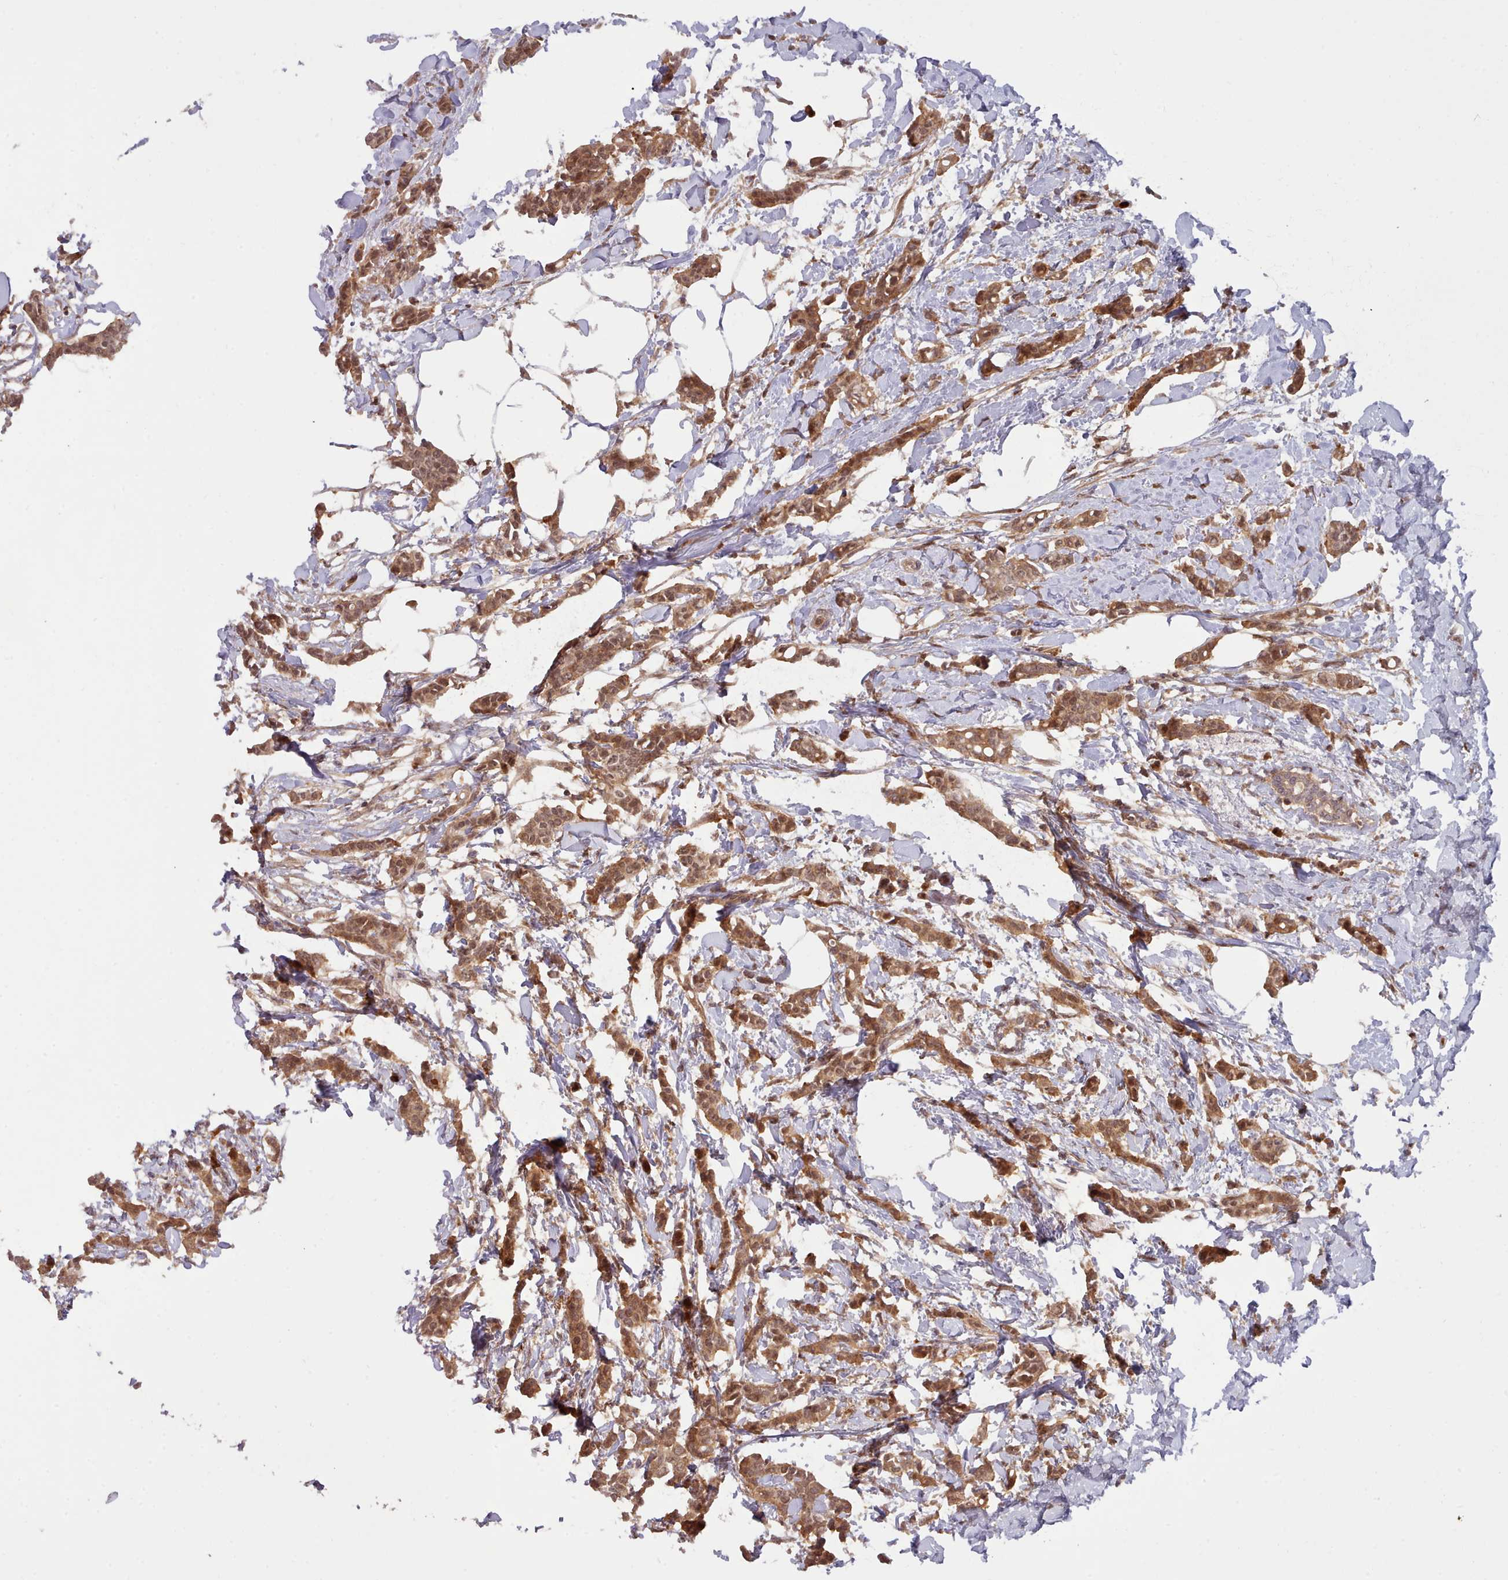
{"staining": {"intensity": "moderate", "quantity": ">75%", "location": "cytoplasmic/membranous,nuclear"}, "tissue": "breast cancer", "cell_type": "Tumor cells", "image_type": "cancer", "snomed": [{"axis": "morphology", "description": "Duct carcinoma"}, {"axis": "topography", "description": "Breast"}], "caption": "Protein expression analysis of human breast cancer (infiltrating ductal carcinoma) reveals moderate cytoplasmic/membranous and nuclear expression in approximately >75% of tumor cells.", "gene": "UBE2G1", "patient": {"sex": "female", "age": 41}}